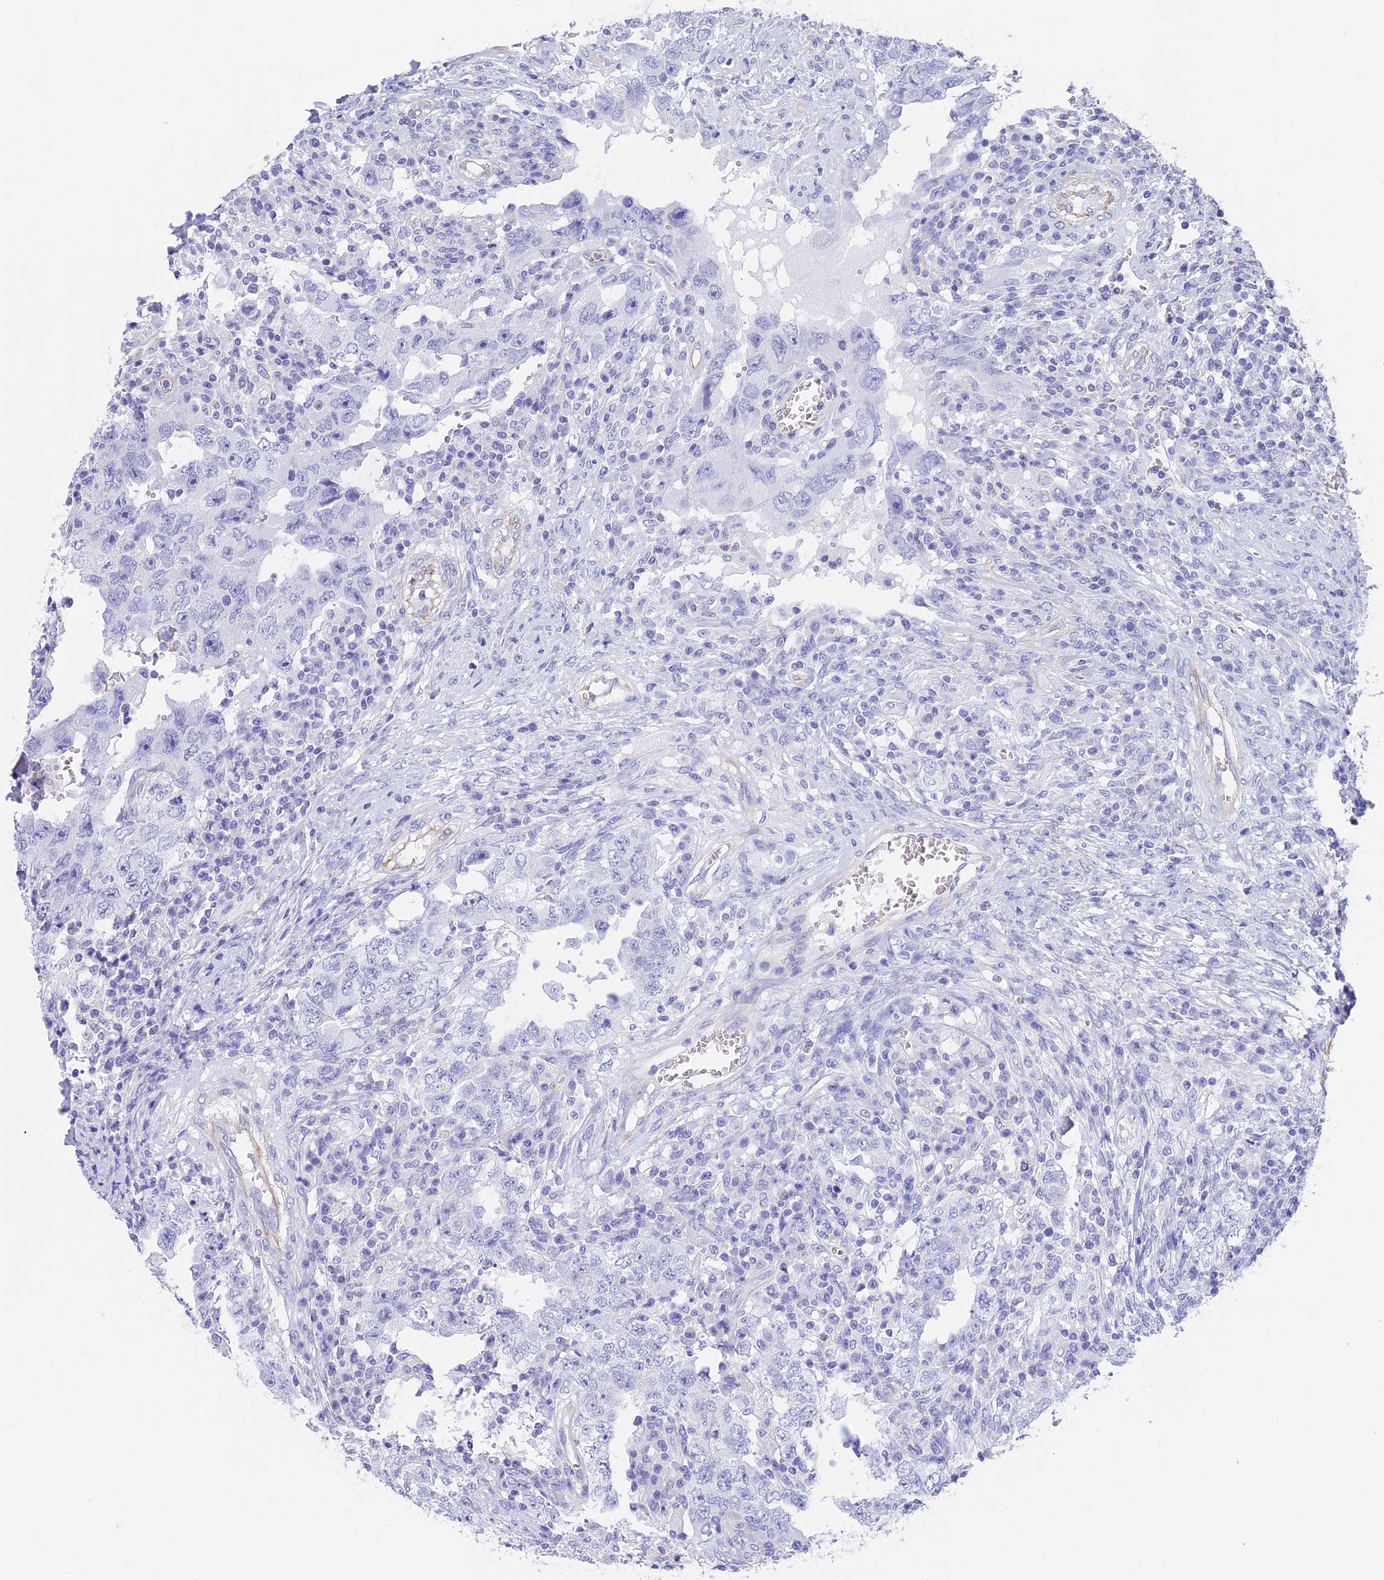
{"staining": {"intensity": "negative", "quantity": "none", "location": "none"}, "tissue": "testis cancer", "cell_type": "Tumor cells", "image_type": "cancer", "snomed": [{"axis": "morphology", "description": "Carcinoma, Embryonal, NOS"}, {"axis": "topography", "description": "Testis"}], "caption": "Immunohistochemistry image of neoplastic tissue: human testis cancer (embryonal carcinoma) stained with DAB reveals no significant protein expression in tumor cells. The staining was performed using DAB (3,3'-diaminobenzidine) to visualize the protein expression in brown, while the nuclei were stained in blue with hematoxylin (Magnification: 20x).", "gene": "TACSTD2", "patient": {"sex": "male", "age": 26}}